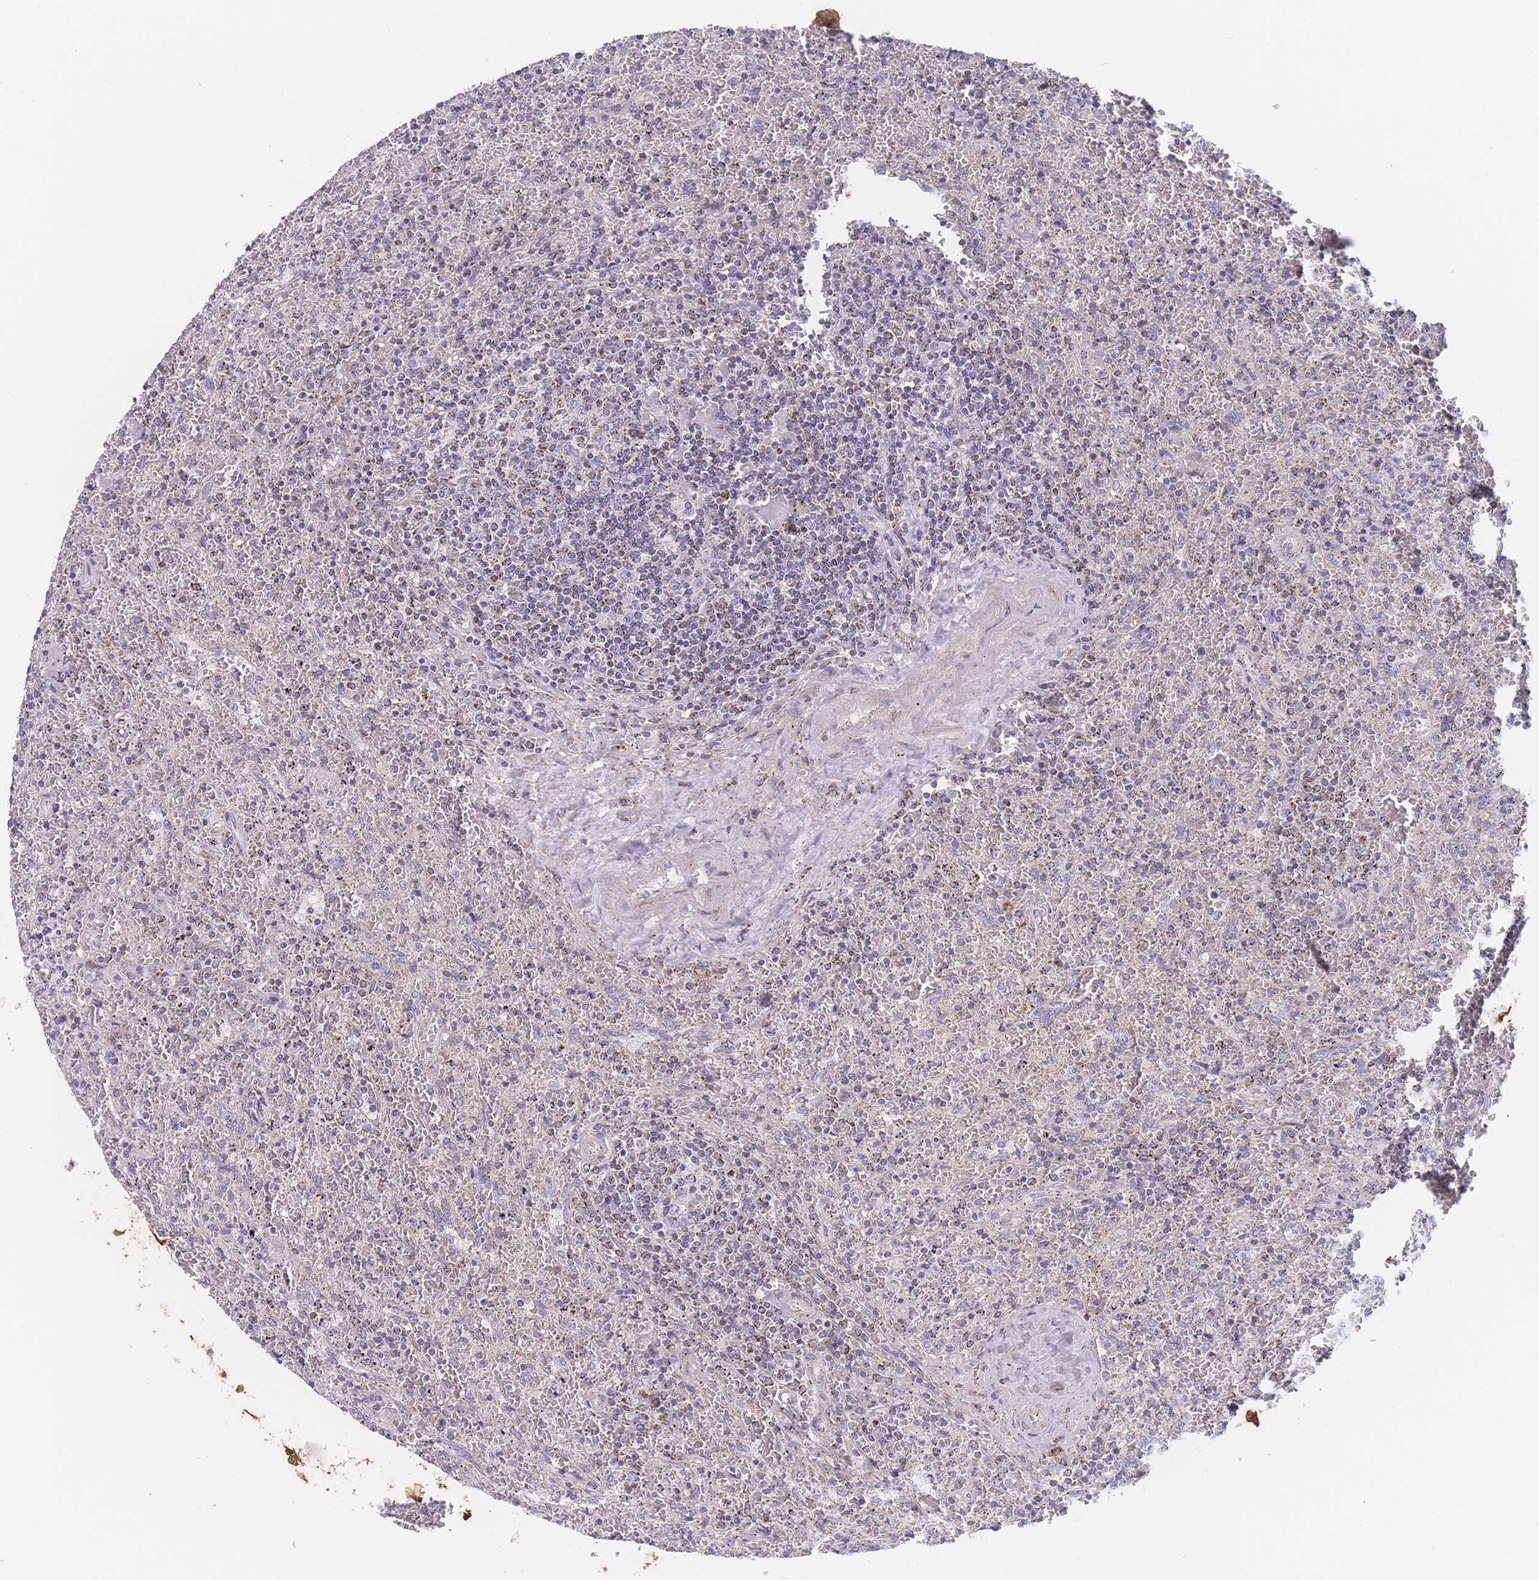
{"staining": {"intensity": "moderate", "quantity": "<25%", "location": "cytoplasmic/membranous"}, "tissue": "lymphoma", "cell_type": "Tumor cells", "image_type": "cancer", "snomed": [{"axis": "morphology", "description": "Malignant lymphoma, non-Hodgkin's type, Low grade"}, {"axis": "topography", "description": "Spleen"}], "caption": "The micrograph exhibits immunohistochemical staining of low-grade malignant lymphoma, non-Hodgkin's type. There is moderate cytoplasmic/membranous positivity is appreciated in approximately <25% of tumor cells.", "gene": "IKZF4", "patient": {"sex": "female", "age": 64}}